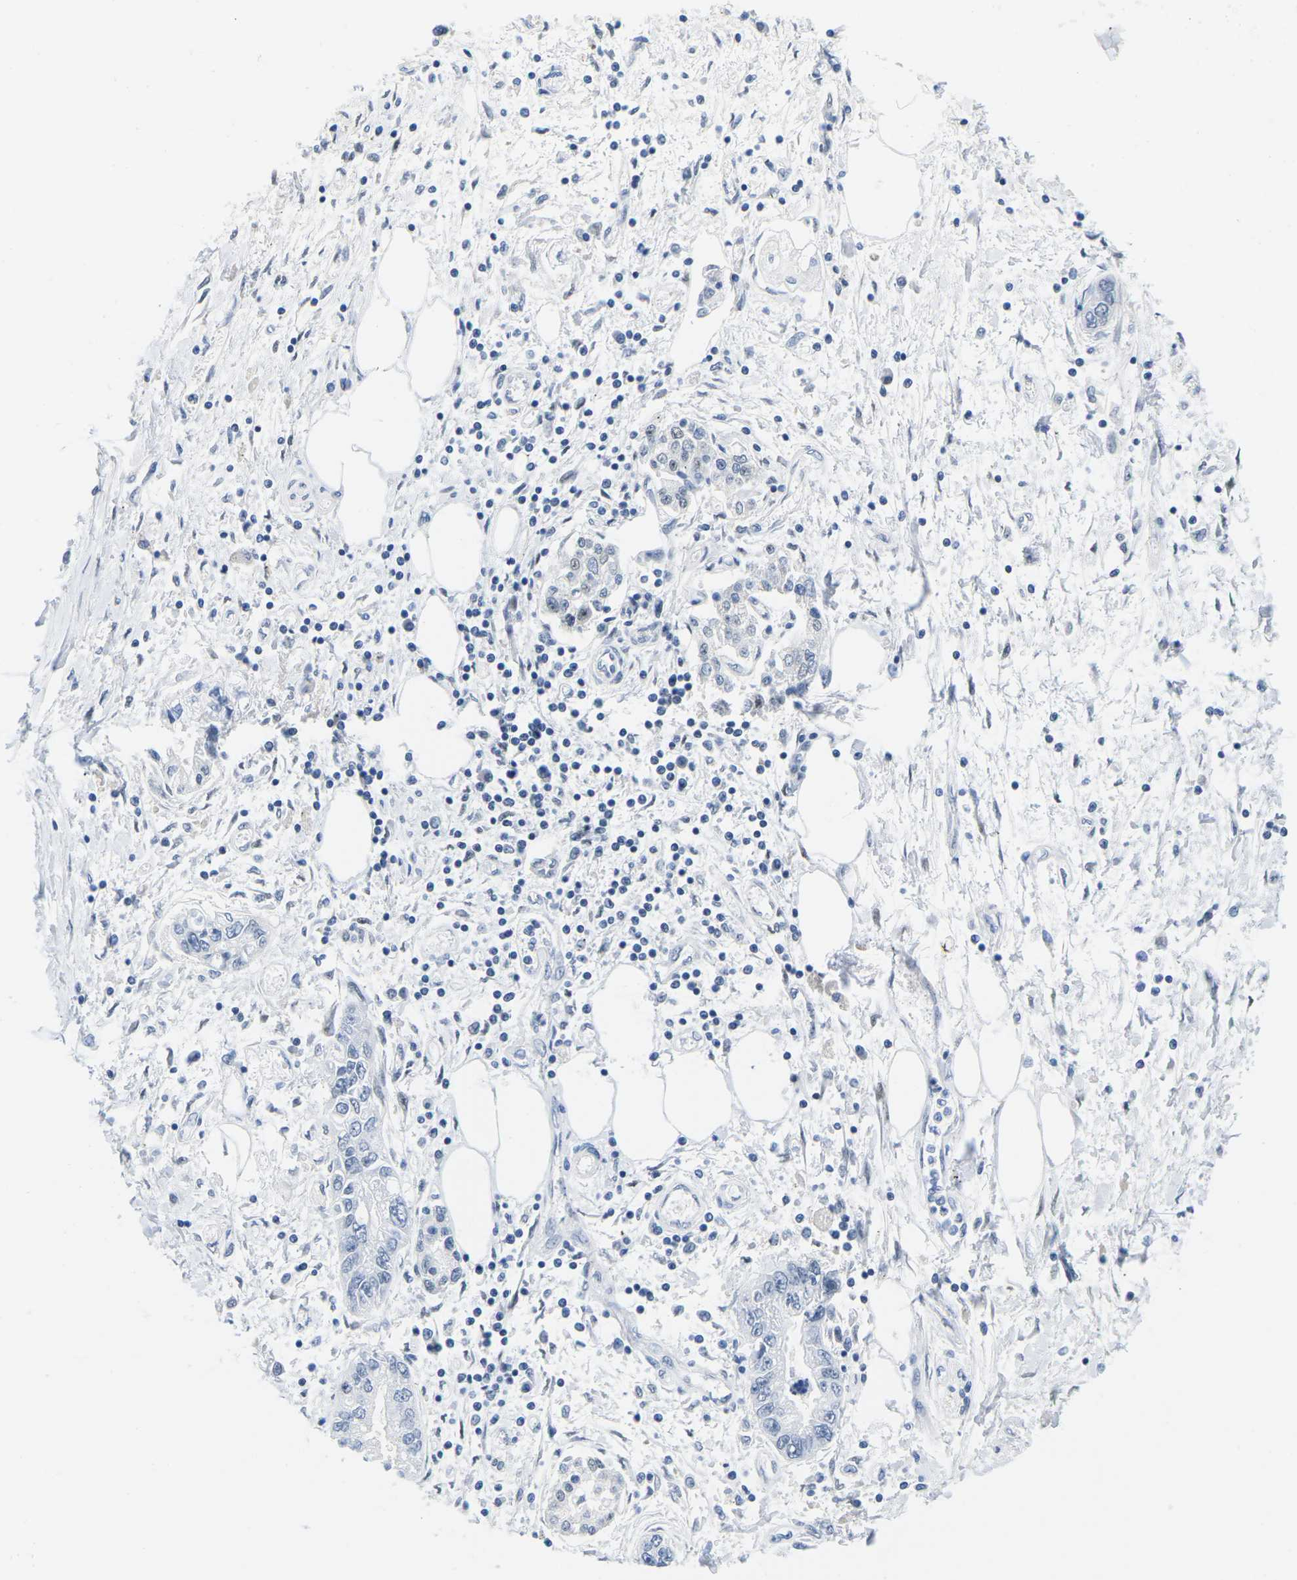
{"staining": {"intensity": "negative", "quantity": "none", "location": "none"}, "tissue": "pancreatic cancer", "cell_type": "Tumor cells", "image_type": "cancer", "snomed": [{"axis": "morphology", "description": "Adenocarcinoma, NOS"}, {"axis": "topography", "description": "Pancreas"}], "caption": "There is no significant expression in tumor cells of pancreatic cancer (adenocarcinoma).", "gene": "UBA7", "patient": {"sex": "male", "age": 56}}